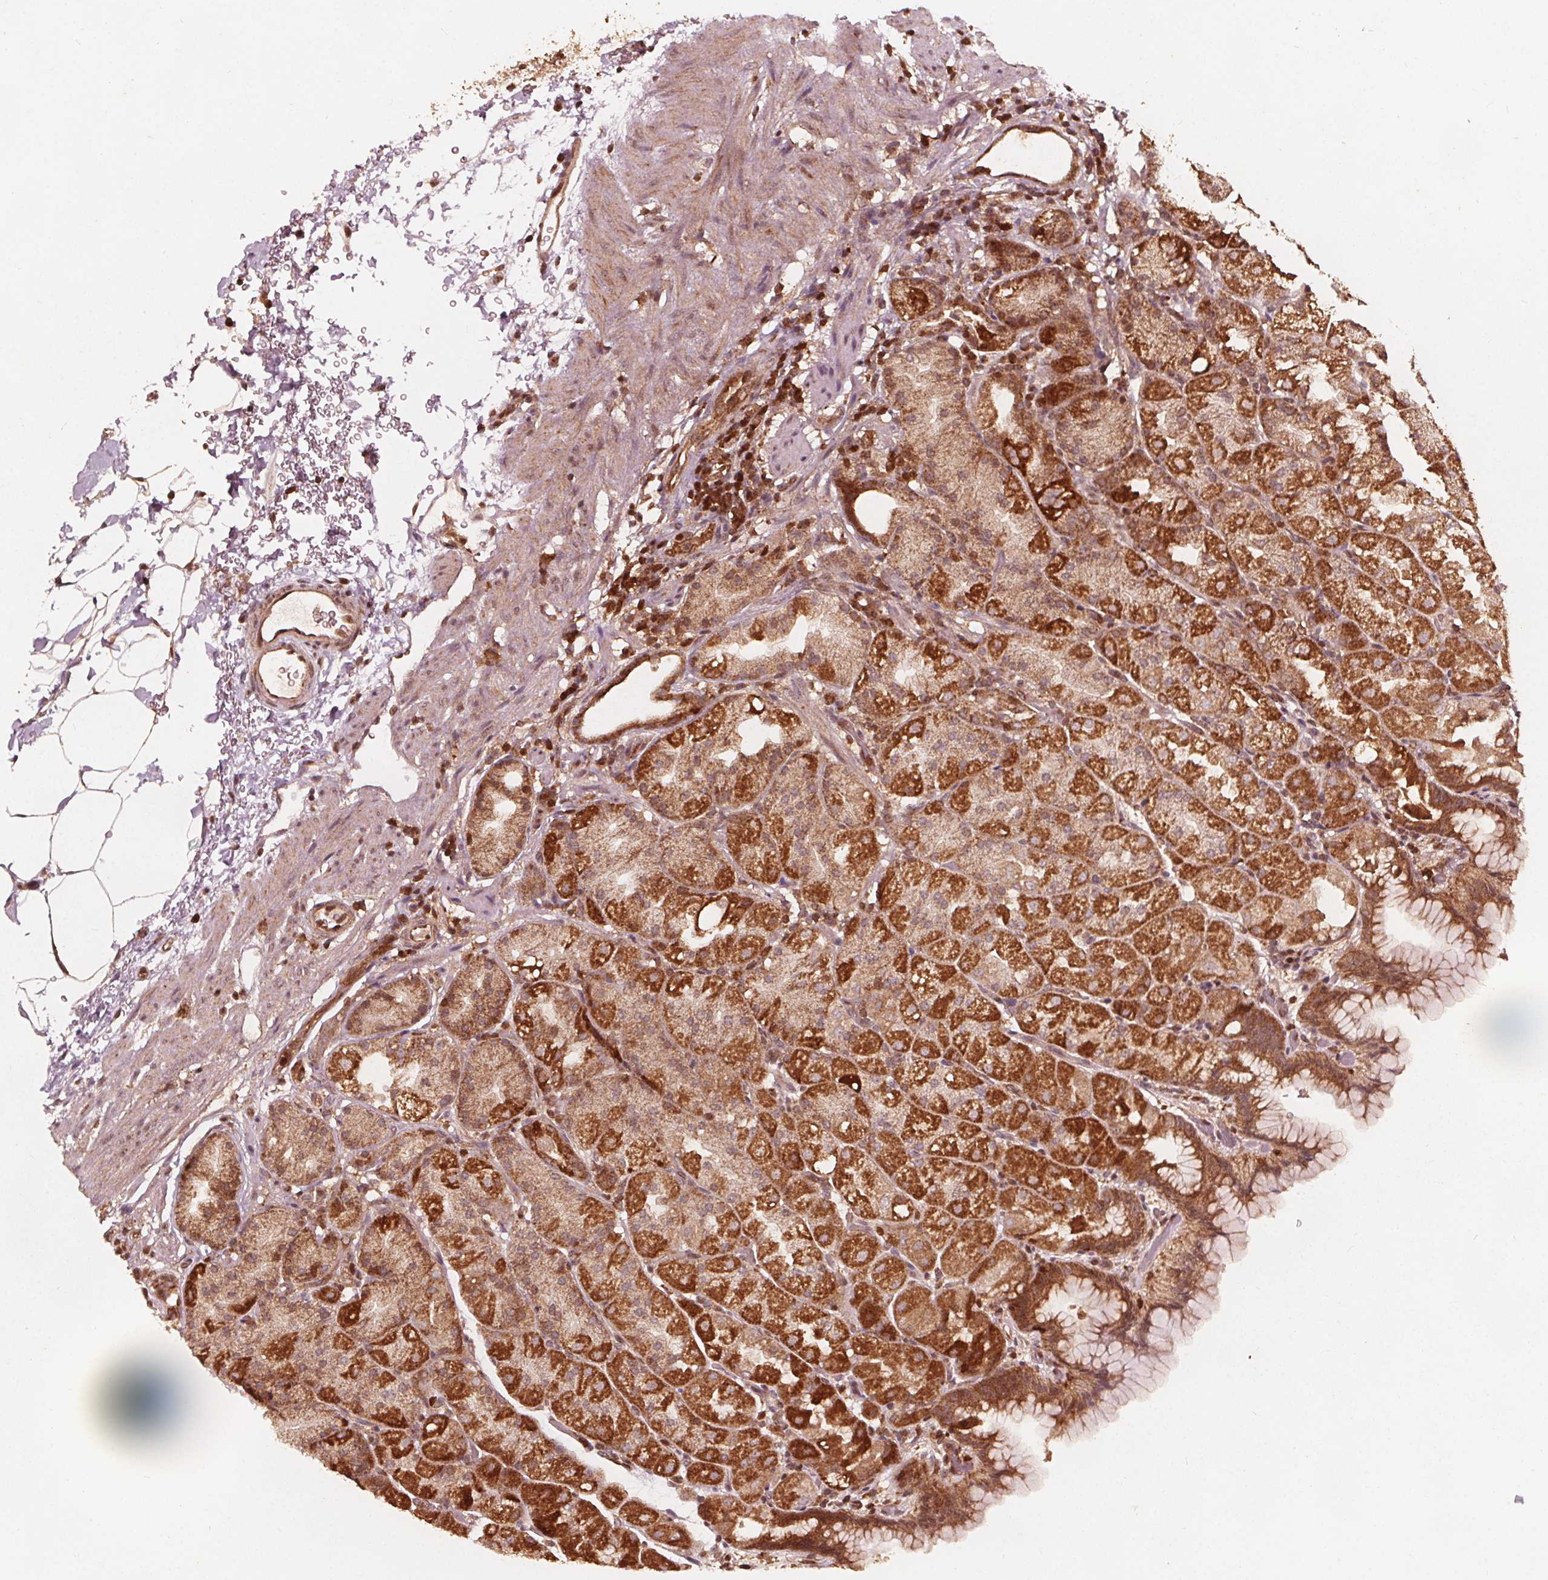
{"staining": {"intensity": "strong", "quantity": ">75%", "location": "cytoplasmic/membranous"}, "tissue": "stomach", "cell_type": "Glandular cells", "image_type": "normal", "snomed": [{"axis": "morphology", "description": "Normal tissue, NOS"}, {"axis": "topography", "description": "Stomach, upper"}, {"axis": "topography", "description": "Stomach"}, {"axis": "topography", "description": "Stomach, lower"}], "caption": "Brown immunohistochemical staining in benign stomach reveals strong cytoplasmic/membranous positivity in approximately >75% of glandular cells.", "gene": "AIP", "patient": {"sex": "male", "age": 62}}